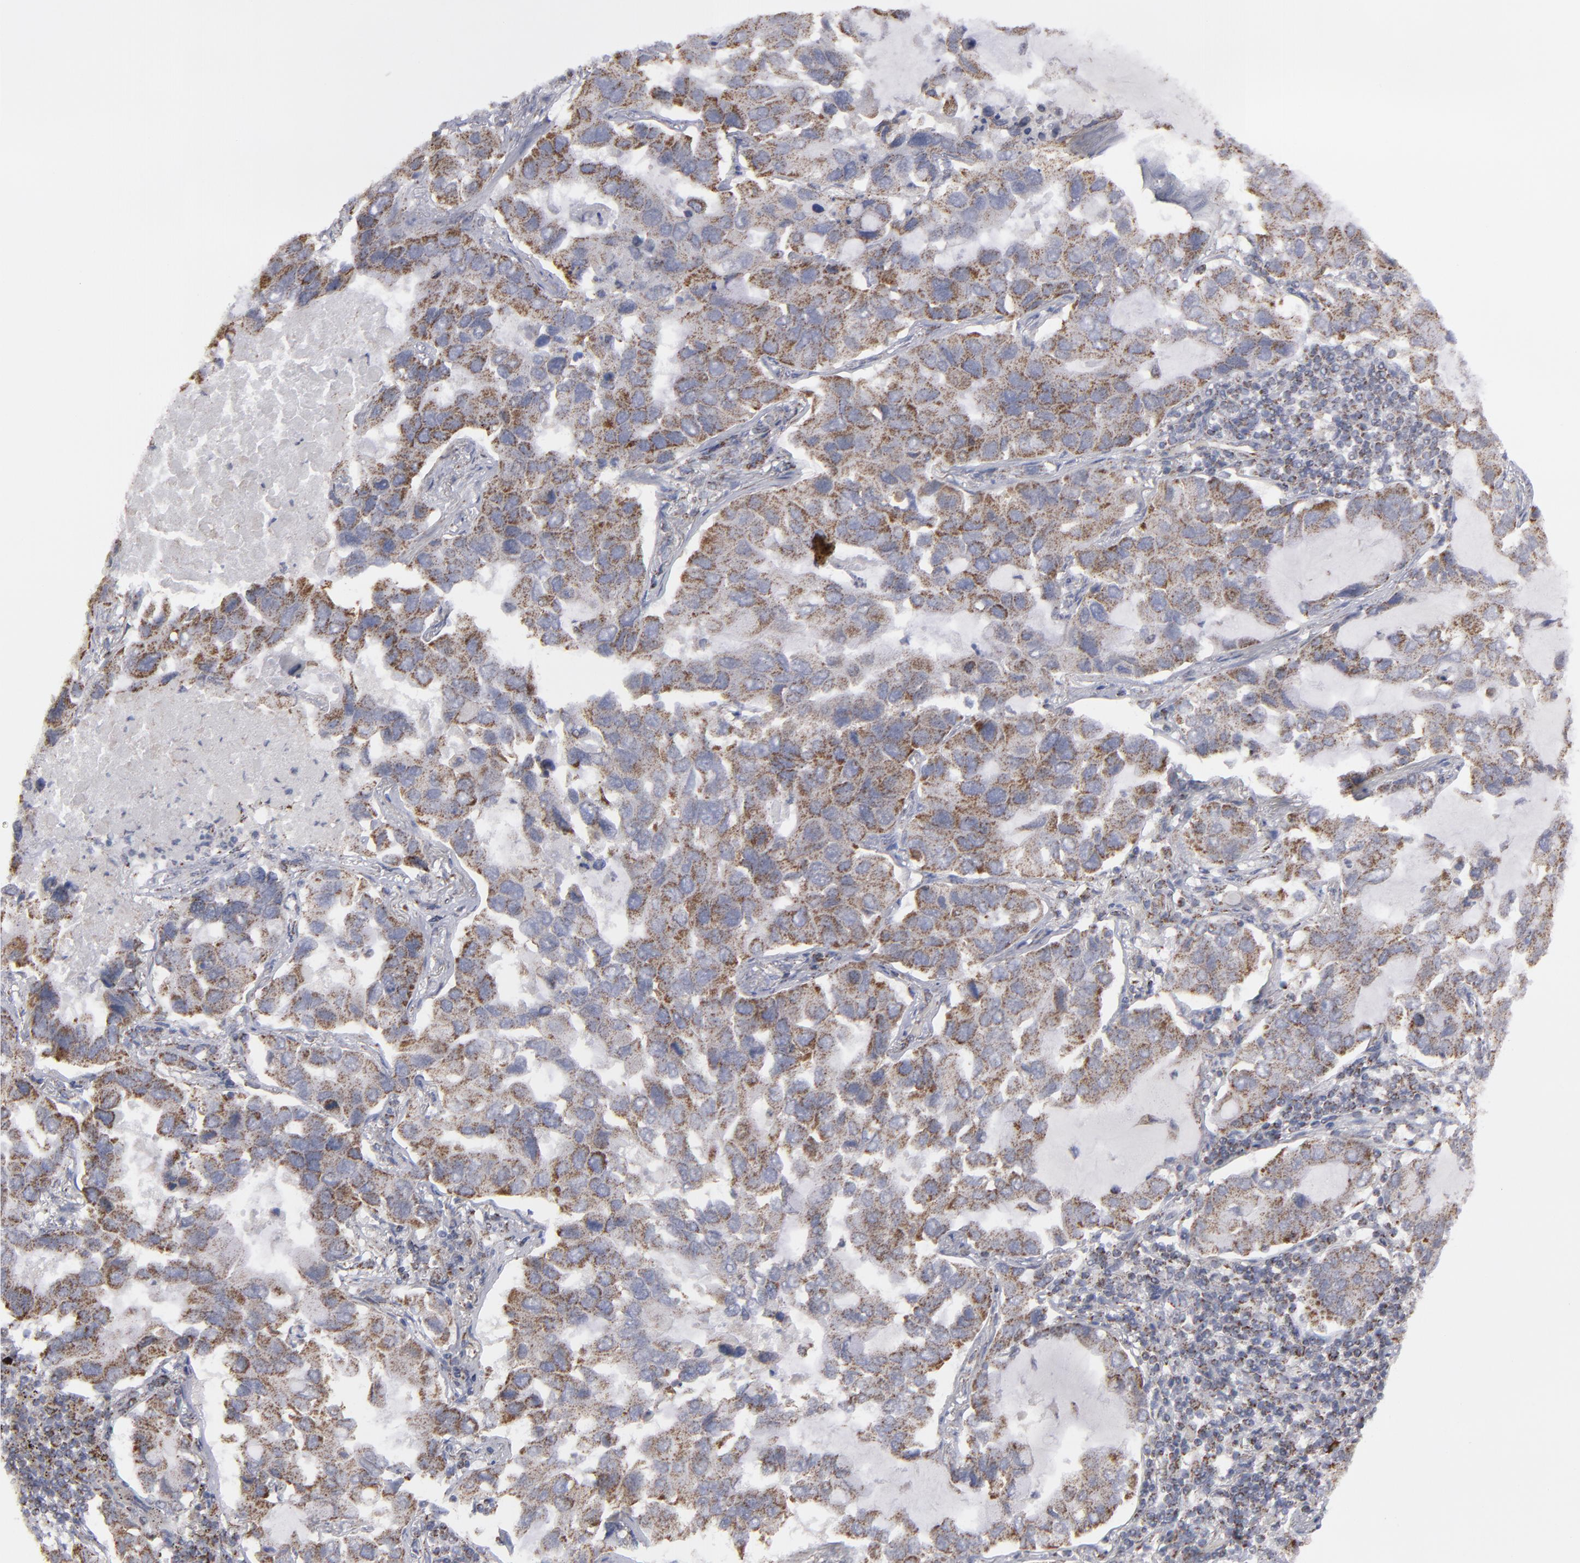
{"staining": {"intensity": "strong", "quantity": ">75%", "location": "cytoplasmic/membranous"}, "tissue": "lung cancer", "cell_type": "Tumor cells", "image_type": "cancer", "snomed": [{"axis": "morphology", "description": "Adenocarcinoma, NOS"}, {"axis": "topography", "description": "Lung"}], "caption": "This is an image of IHC staining of lung cancer (adenocarcinoma), which shows strong staining in the cytoplasmic/membranous of tumor cells.", "gene": "MYOM2", "patient": {"sex": "male", "age": 64}}